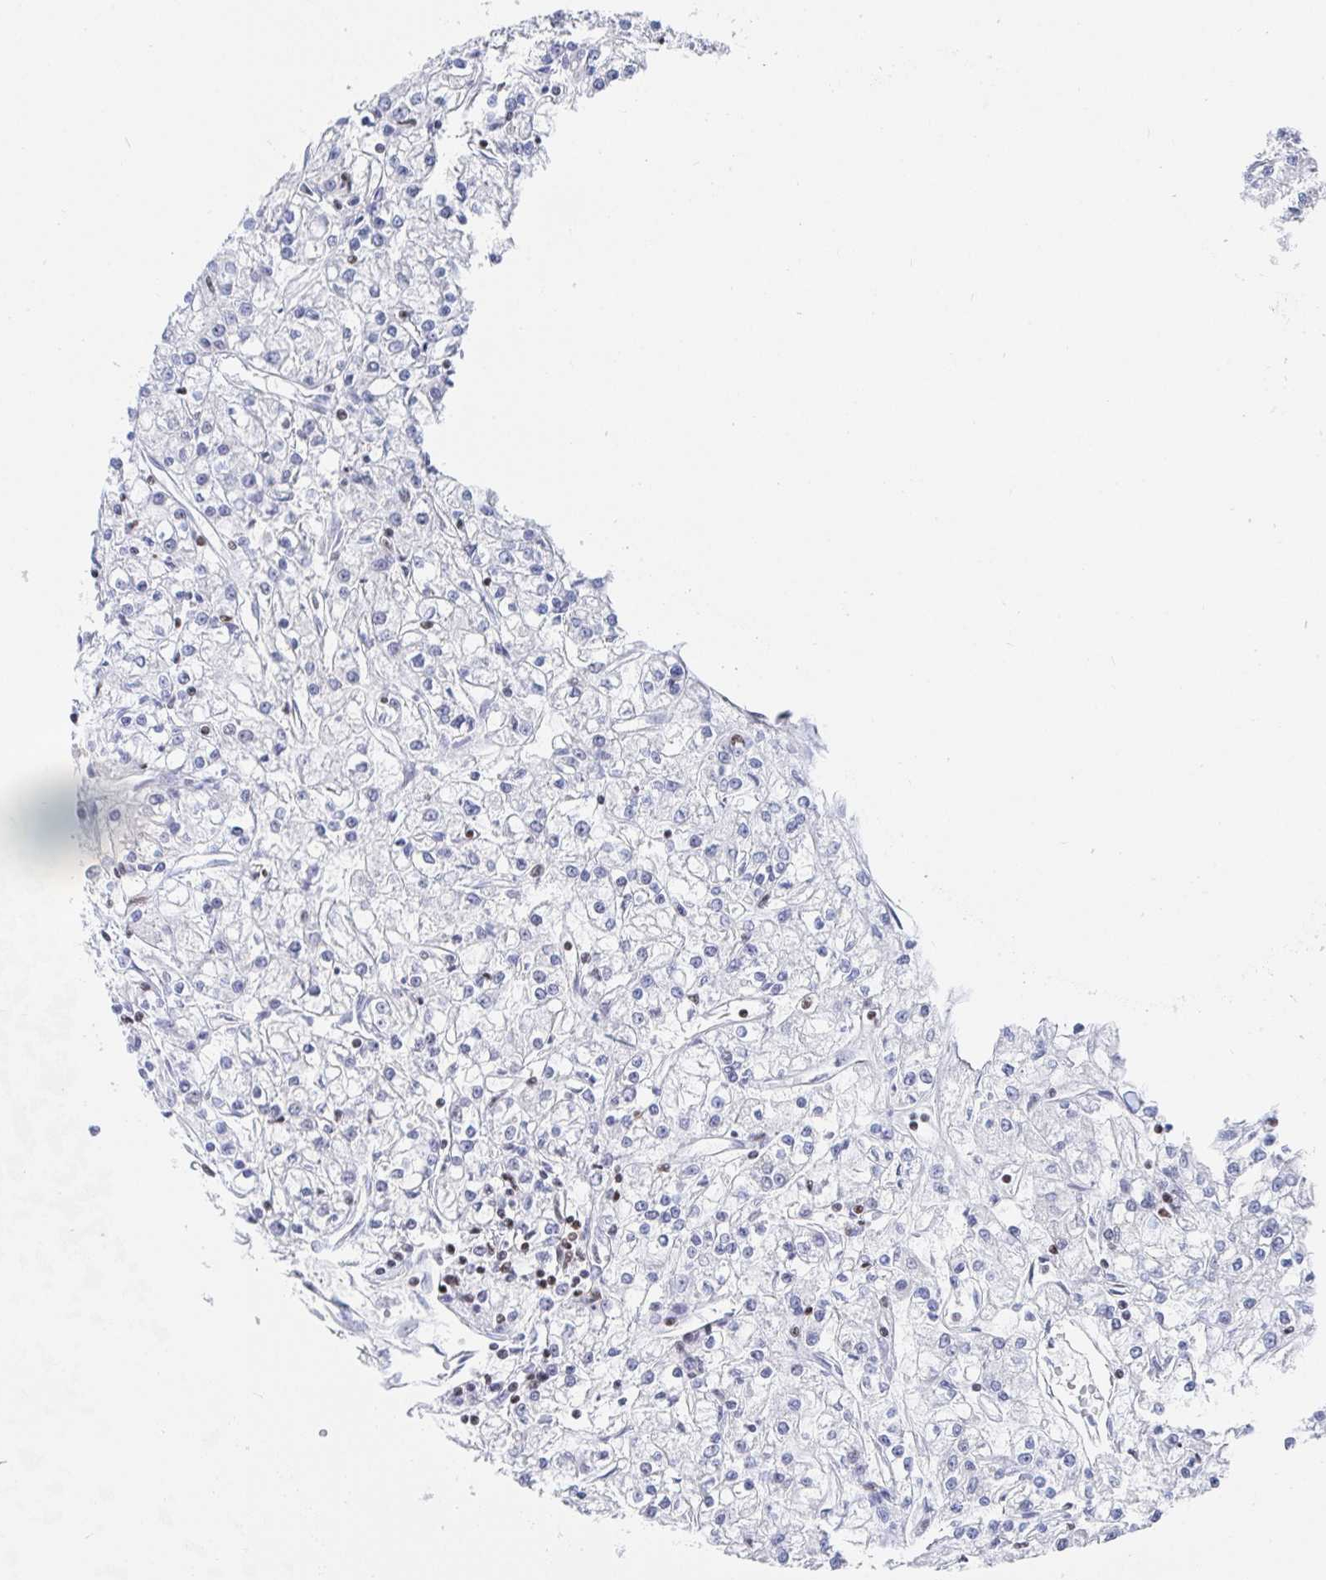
{"staining": {"intensity": "negative", "quantity": "none", "location": "none"}, "tissue": "renal cancer", "cell_type": "Tumor cells", "image_type": "cancer", "snomed": [{"axis": "morphology", "description": "Adenocarcinoma, NOS"}, {"axis": "topography", "description": "Kidney"}], "caption": "Immunohistochemistry (IHC) of renal cancer (adenocarcinoma) demonstrates no staining in tumor cells.", "gene": "EWSR1", "patient": {"sex": "female", "age": 59}}